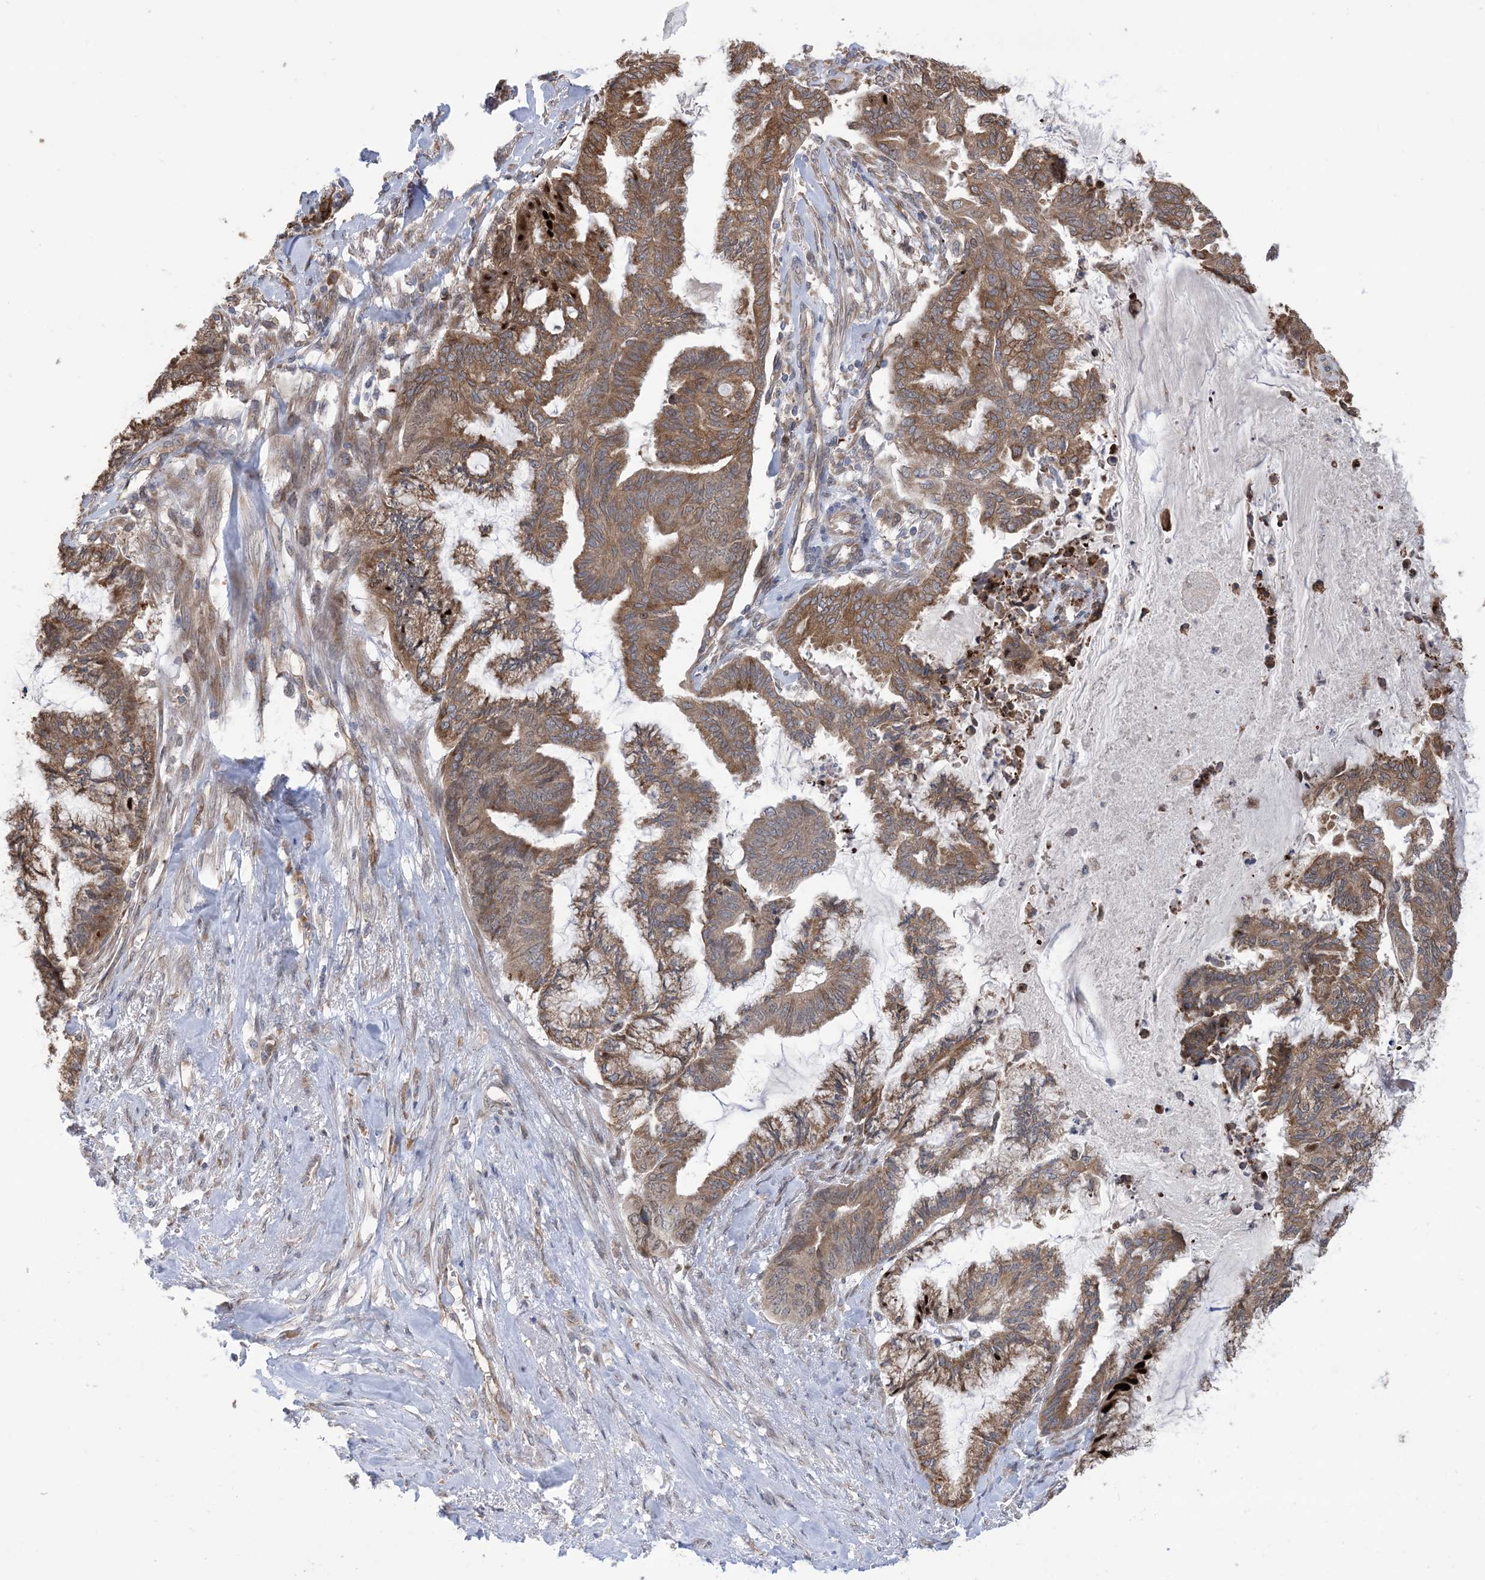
{"staining": {"intensity": "moderate", "quantity": ">75%", "location": "cytoplasmic/membranous"}, "tissue": "endometrial cancer", "cell_type": "Tumor cells", "image_type": "cancer", "snomed": [{"axis": "morphology", "description": "Adenocarcinoma, NOS"}, {"axis": "topography", "description": "Endometrium"}], "caption": "The immunohistochemical stain labels moderate cytoplasmic/membranous expression in tumor cells of adenocarcinoma (endometrial) tissue.", "gene": "CLEC16A", "patient": {"sex": "female", "age": 86}}